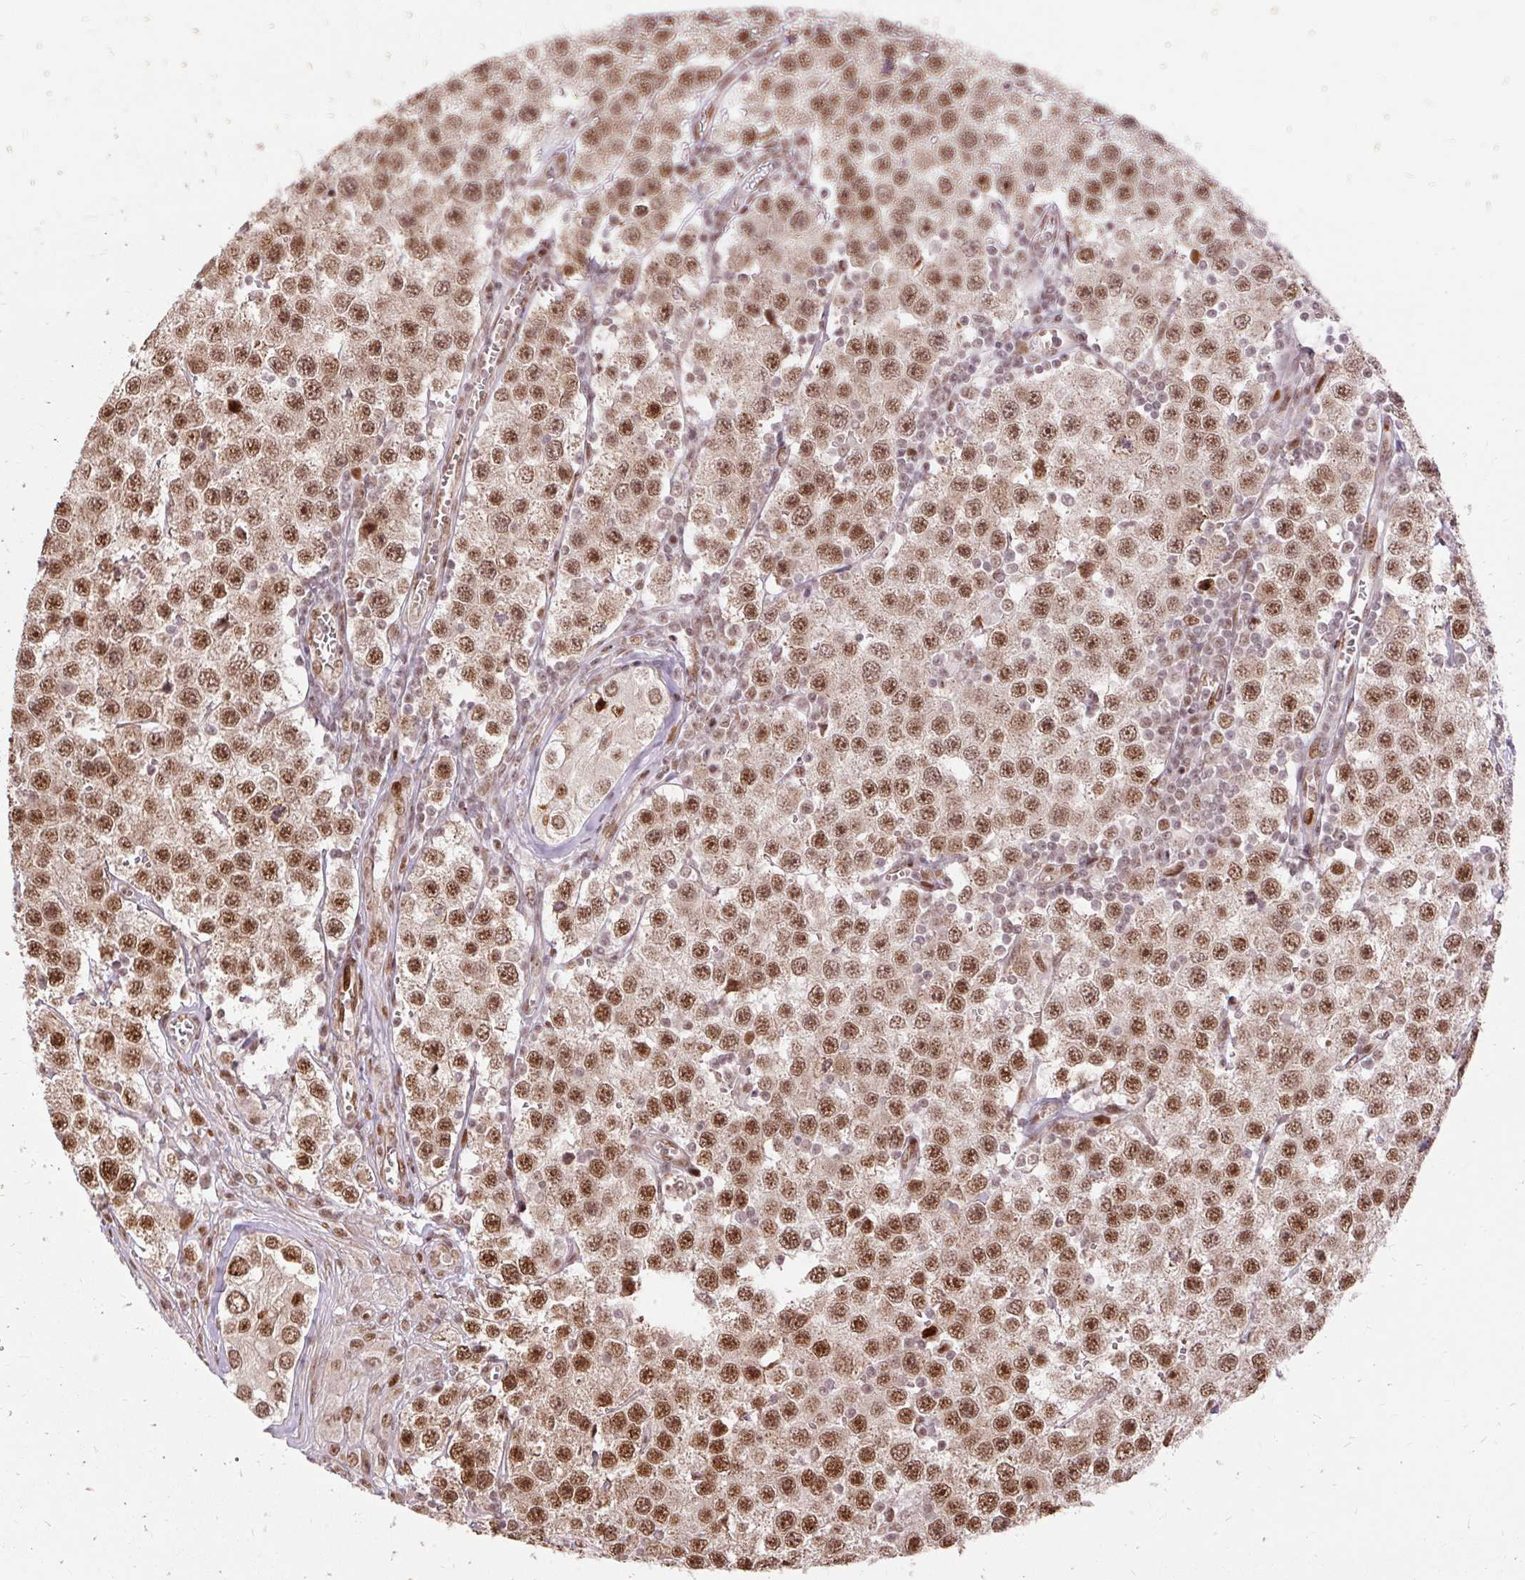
{"staining": {"intensity": "moderate", "quantity": ">75%", "location": "nuclear"}, "tissue": "testis cancer", "cell_type": "Tumor cells", "image_type": "cancer", "snomed": [{"axis": "morphology", "description": "Seminoma, NOS"}, {"axis": "topography", "description": "Testis"}], "caption": "A high-resolution photomicrograph shows immunohistochemistry staining of seminoma (testis), which reveals moderate nuclear positivity in about >75% of tumor cells.", "gene": "MECOM", "patient": {"sex": "male", "age": 34}}